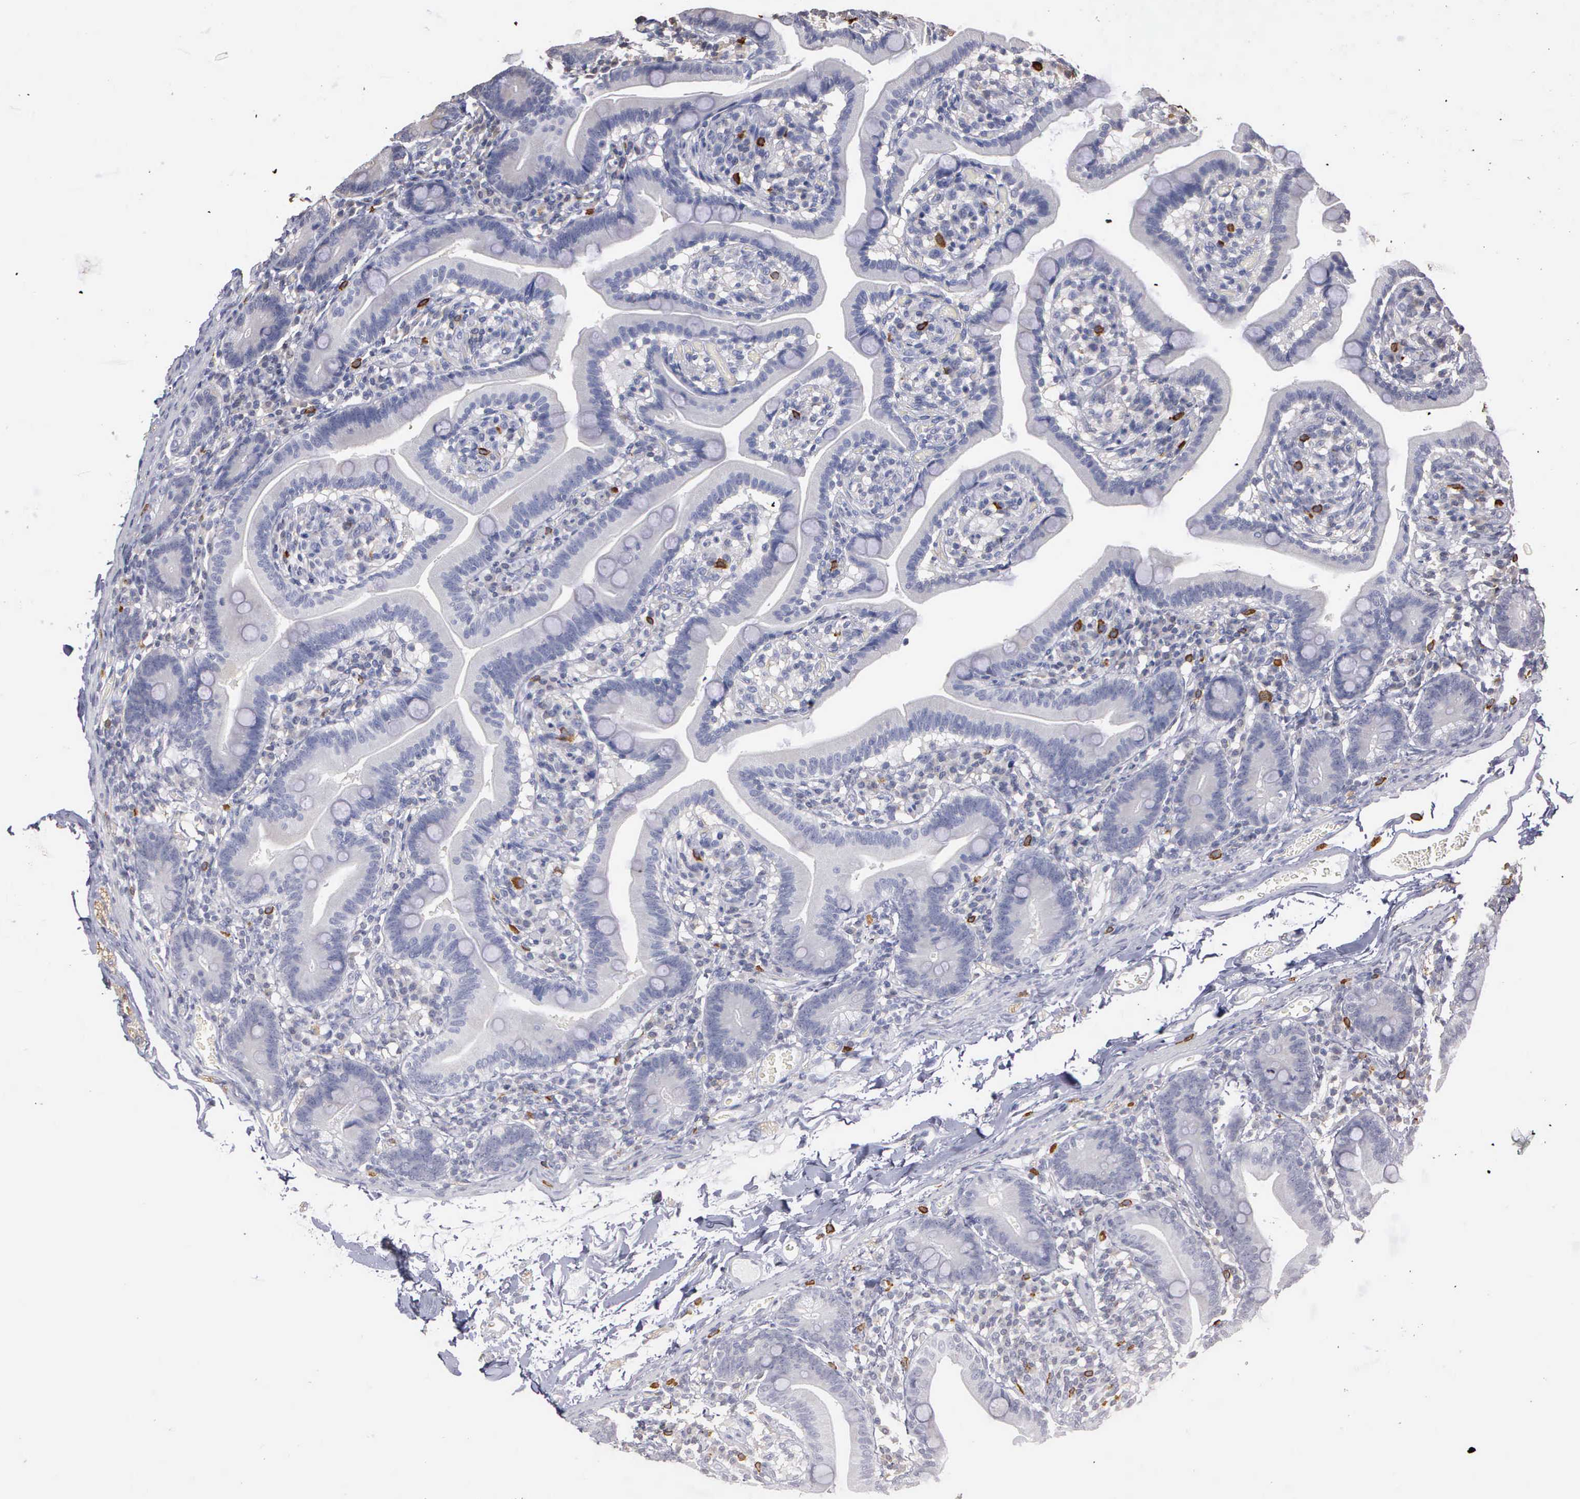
{"staining": {"intensity": "negative", "quantity": "none", "location": "none"}, "tissue": "duodenum", "cell_type": "Glandular cells", "image_type": "normal", "snomed": [{"axis": "morphology", "description": "Normal tissue, NOS"}, {"axis": "topography", "description": "Duodenum"}], "caption": "The immunohistochemistry image has no significant expression in glandular cells of duodenum.", "gene": "ENO3", "patient": {"sex": "female", "age": 75}}